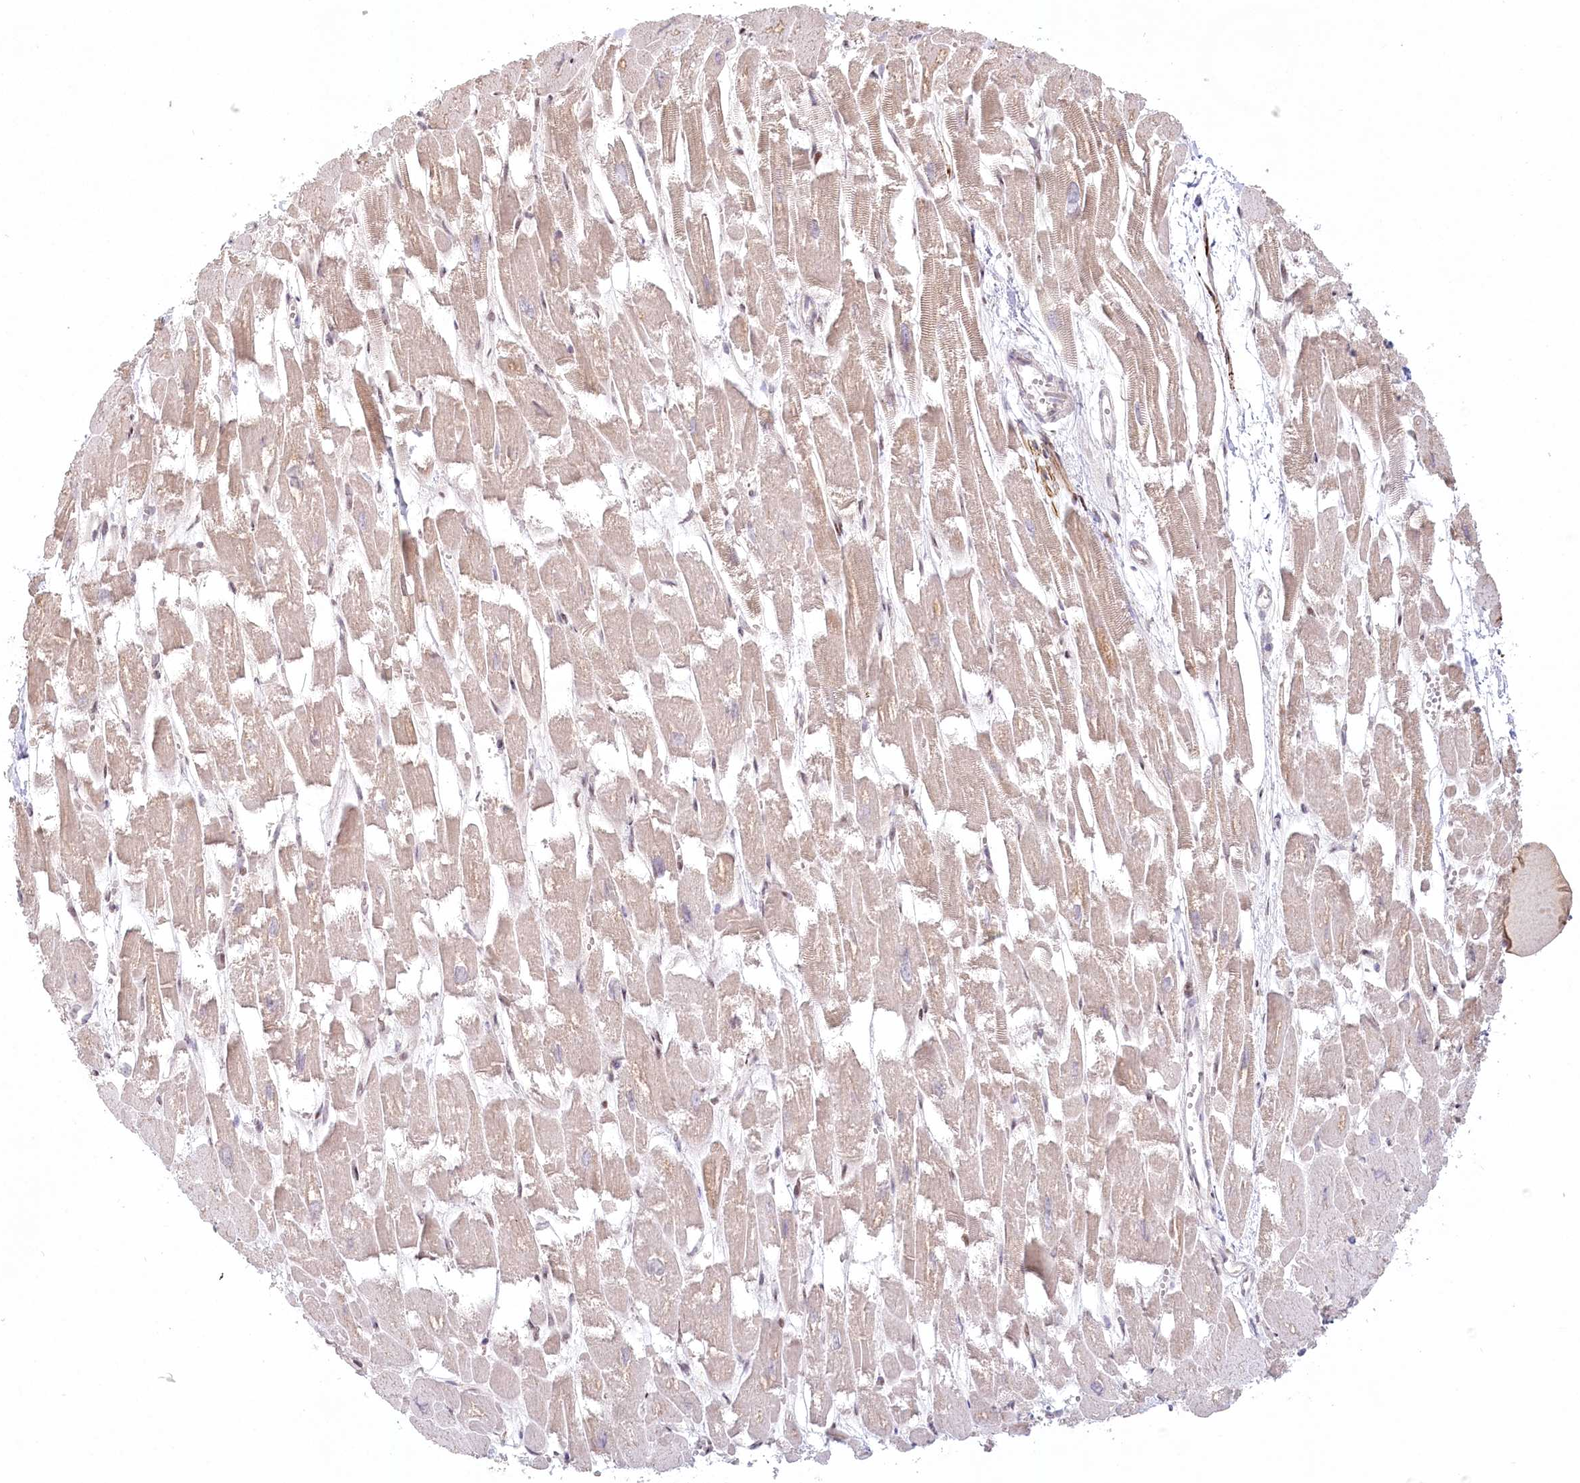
{"staining": {"intensity": "moderate", "quantity": "25%-75%", "location": "cytoplasmic/membranous,nuclear"}, "tissue": "heart muscle", "cell_type": "Cardiomyocytes", "image_type": "normal", "snomed": [{"axis": "morphology", "description": "Normal tissue, NOS"}, {"axis": "topography", "description": "Heart"}], "caption": "Heart muscle stained with immunohistochemistry shows moderate cytoplasmic/membranous,nuclear expression in approximately 25%-75% of cardiomyocytes. (Brightfield microscopy of DAB IHC at high magnification).", "gene": "PYURF", "patient": {"sex": "male", "age": 54}}